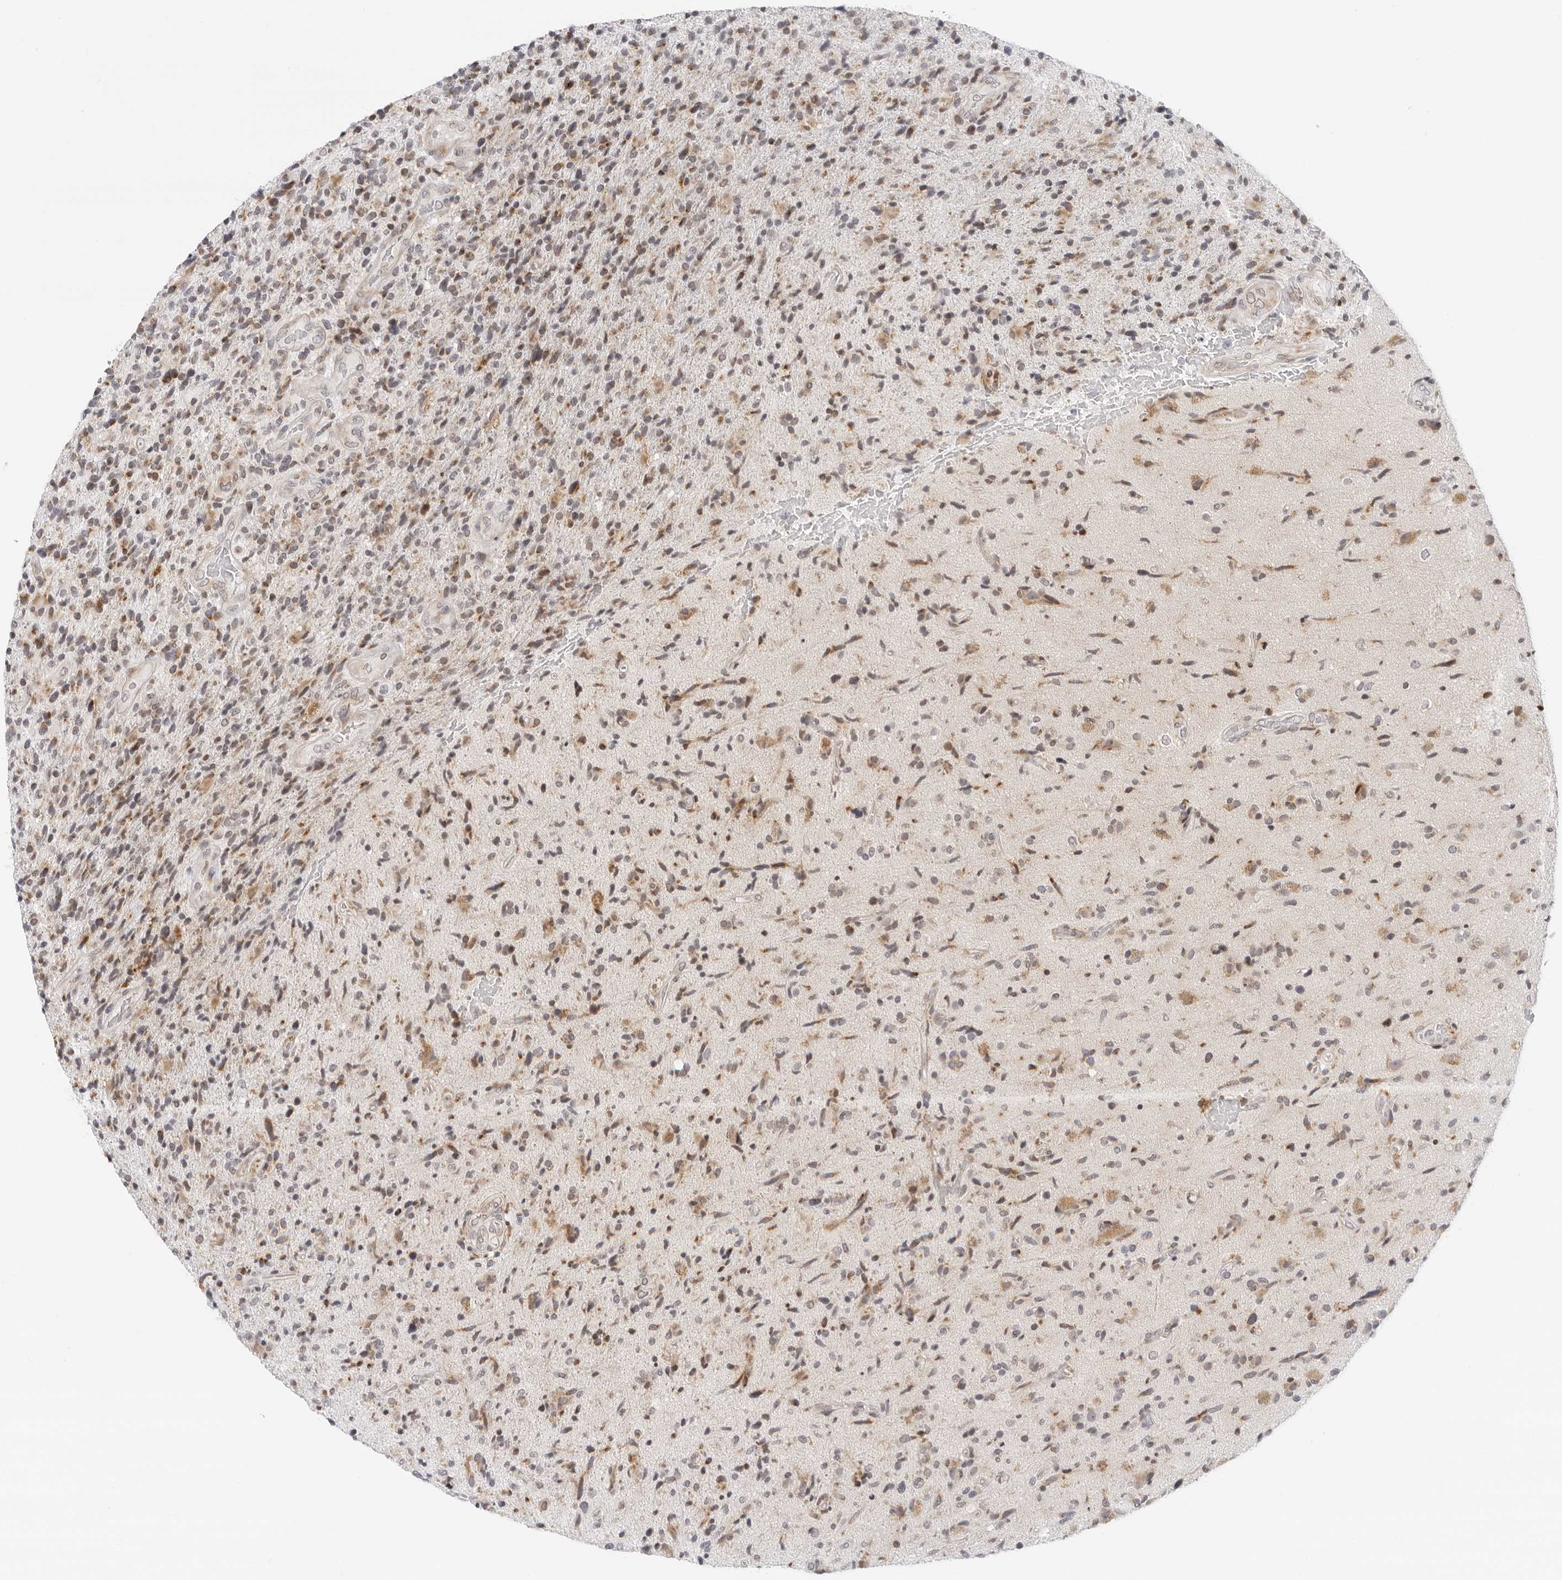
{"staining": {"intensity": "weak", "quantity": ">75%", "location": "cytoplasmic/membranous"}, "tissue": "glioma", "cell_type": "Tumor cells", "image_type": "cancer", "snomed": [{"axis": "morphology", "description": "Glioma, malignant, High grade"}, {"axis": "topography", "description": "Brain"}], "caption": "Immunohistochemistry (IHC) staining of glioma, which exhibits low levels of weak cytoplasmic/membranous positivity in approximately >75% of tumor cells indicating weak cytoplasmic/membranous protein expression. The staining was performed using DAB (brown) for protein detection and nuclei were counterstained in hematoxylin (blue).", "gene": "CIART", "patient": {"sex": "male", "age": 72}}